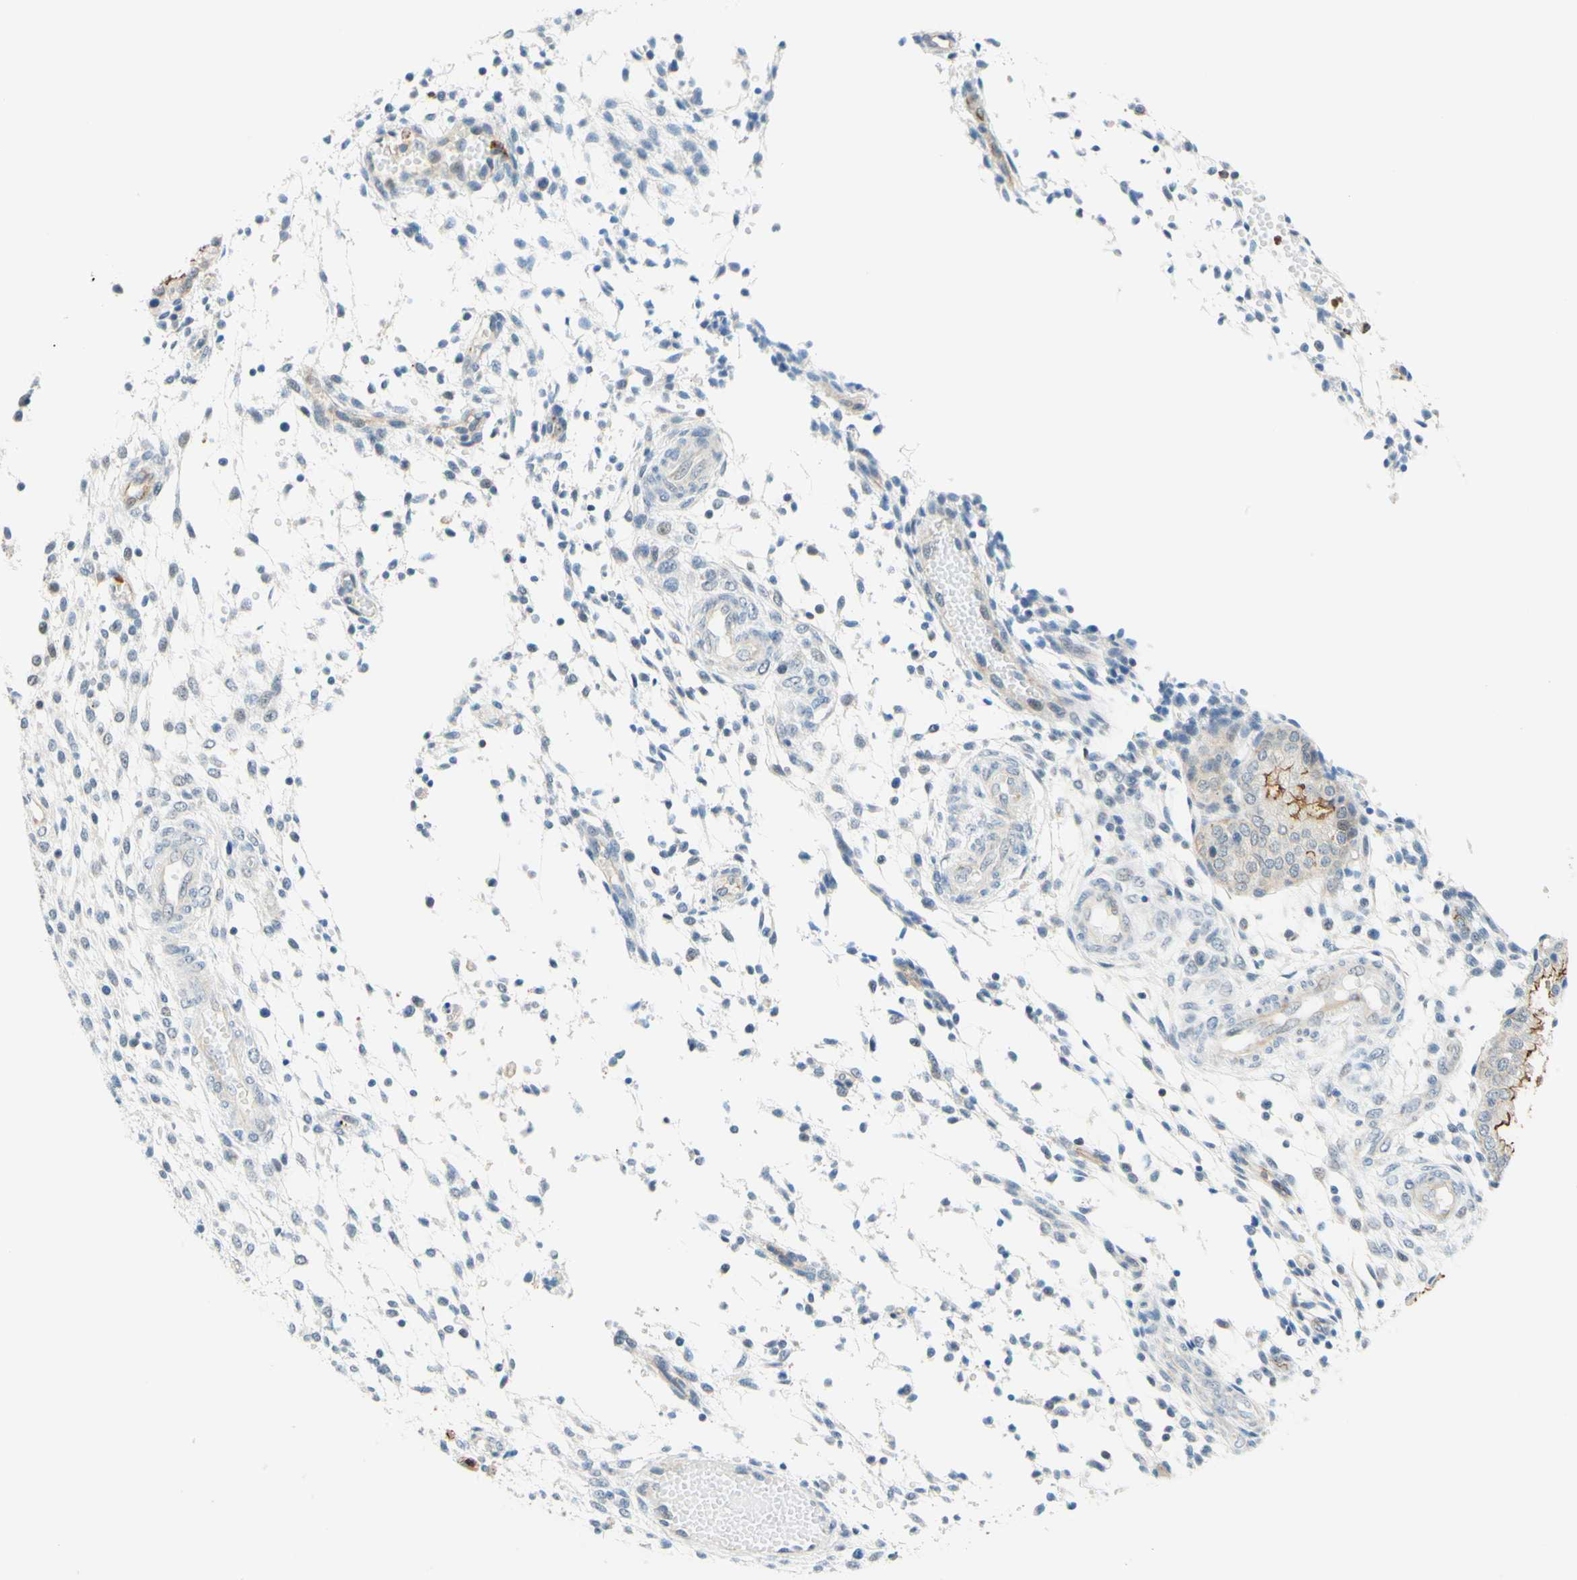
{"staining": {"intensity": "weak", "quantity": "<25%", "location": "cytoplasmic/membranous"}, "tissue": "endometrium", "cell_type": "Cells in endometrial stroma", "image_type": "normal", "snomed": [{"axis": "morphology", "description": "Normal tissue, NOS"}, {"axis": "topography", "description": "Endometrium"}], "caption": "Immunohistochemistry (IHC) of unremarkable human endometrium shows no staining in cells in endometrial stroma.", "gene": "TREM2", "patient": {"sex": "female", "age": 33}}